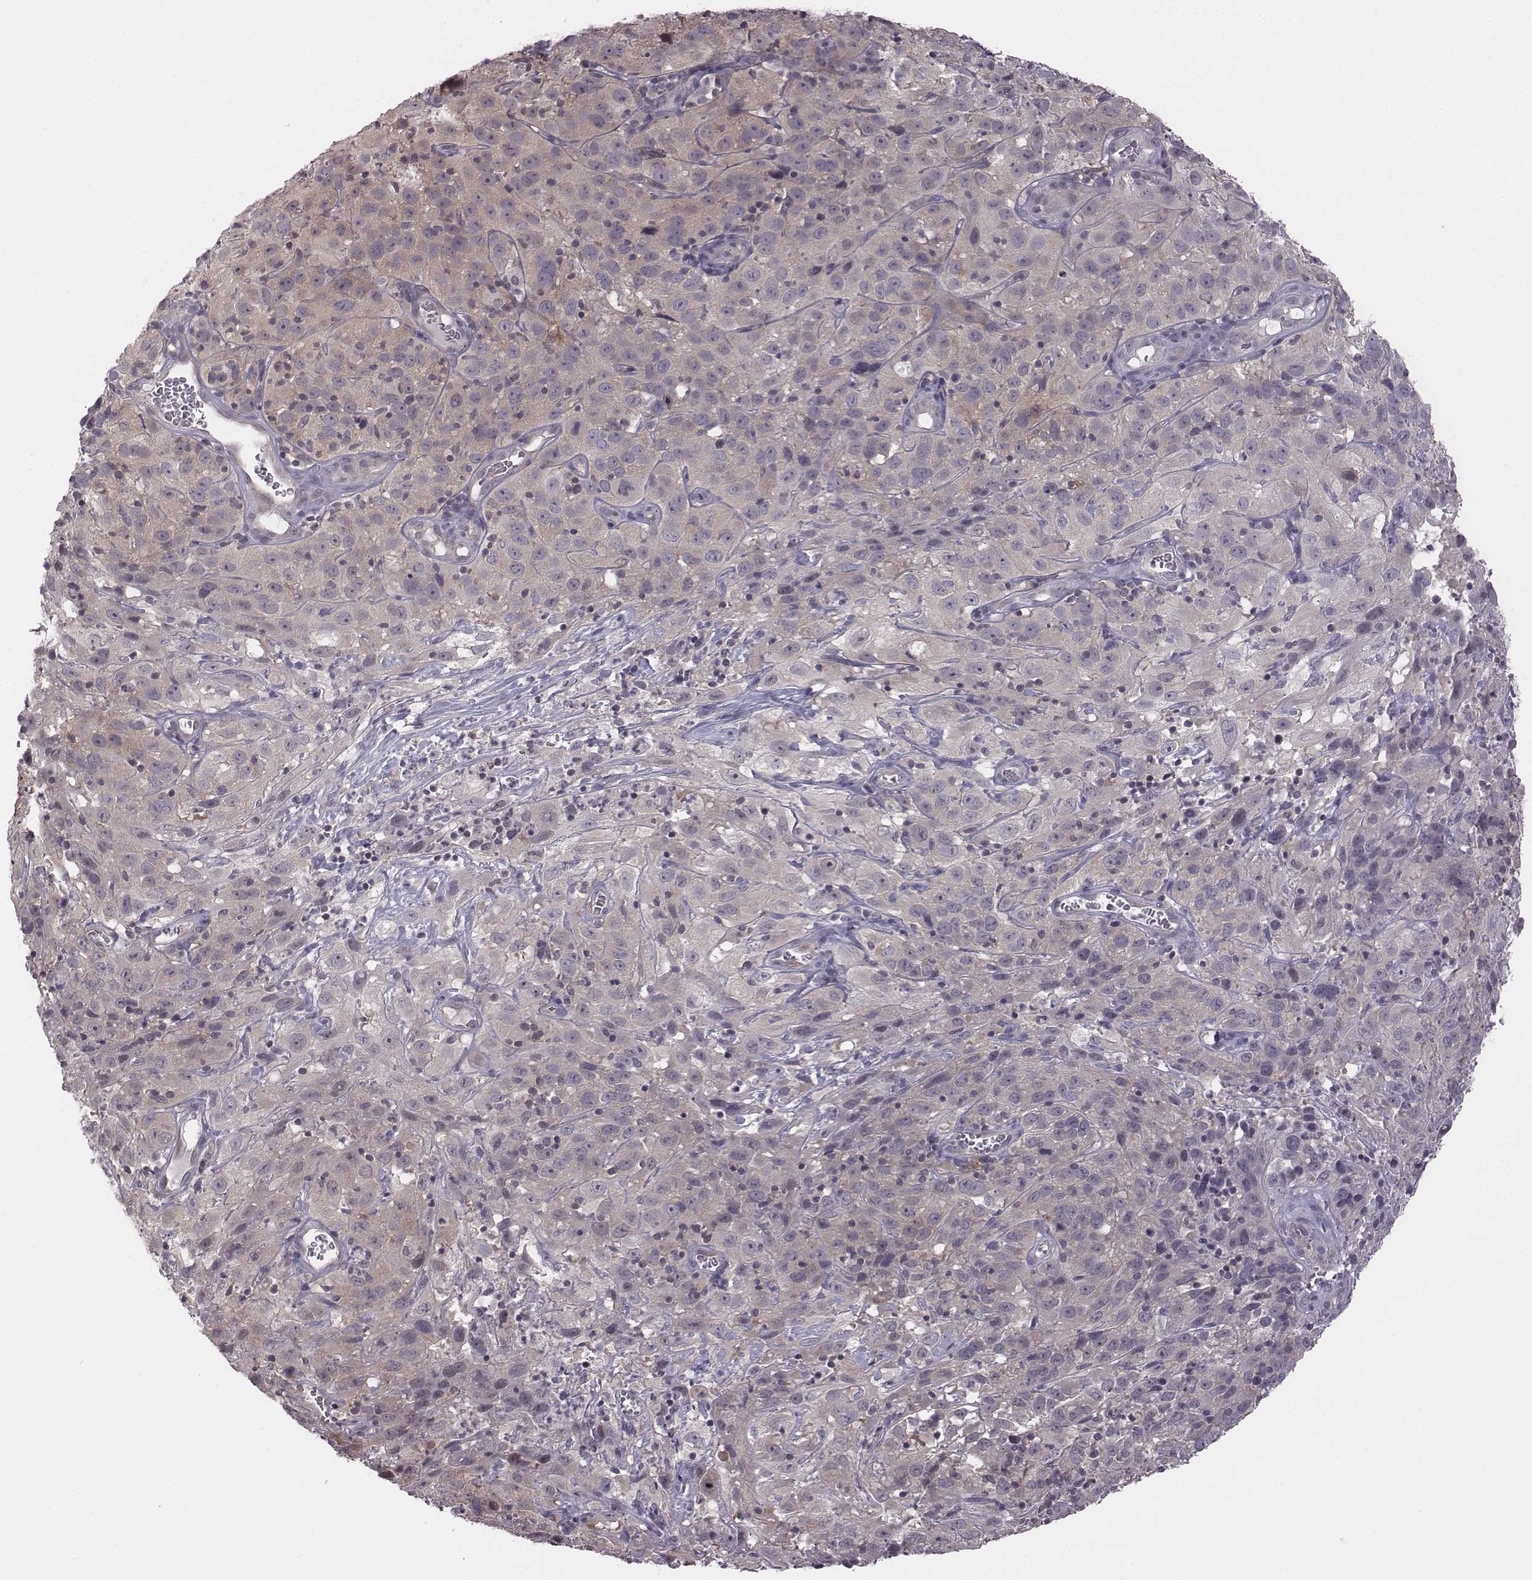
{"staining": {"intensity": "weak", "quantity": "25%-75%", "location": "cytoplasmic/membranous"}, "tissue": "cervical cancer", "cell_type": "Tumor cells", "image_type": "cancer", "snomed": [{"axis": "morphology", "description": "Squamous cell carcinoma, NOS"}, {"axis": "topography", "description": "Cervix"}], "caption": "High-magnification brightfield microscopy of squamous cell carcinoma (cervical) stained with DAB (brown) and counterstained with hematoxylin (blue). tumor cells exhibit weak cytoplasmic/membranous staining is appreciated in approximately25%-75% of cells.", "gene": "BICDL1", "patient": {"sex": "female", "age": 32}}